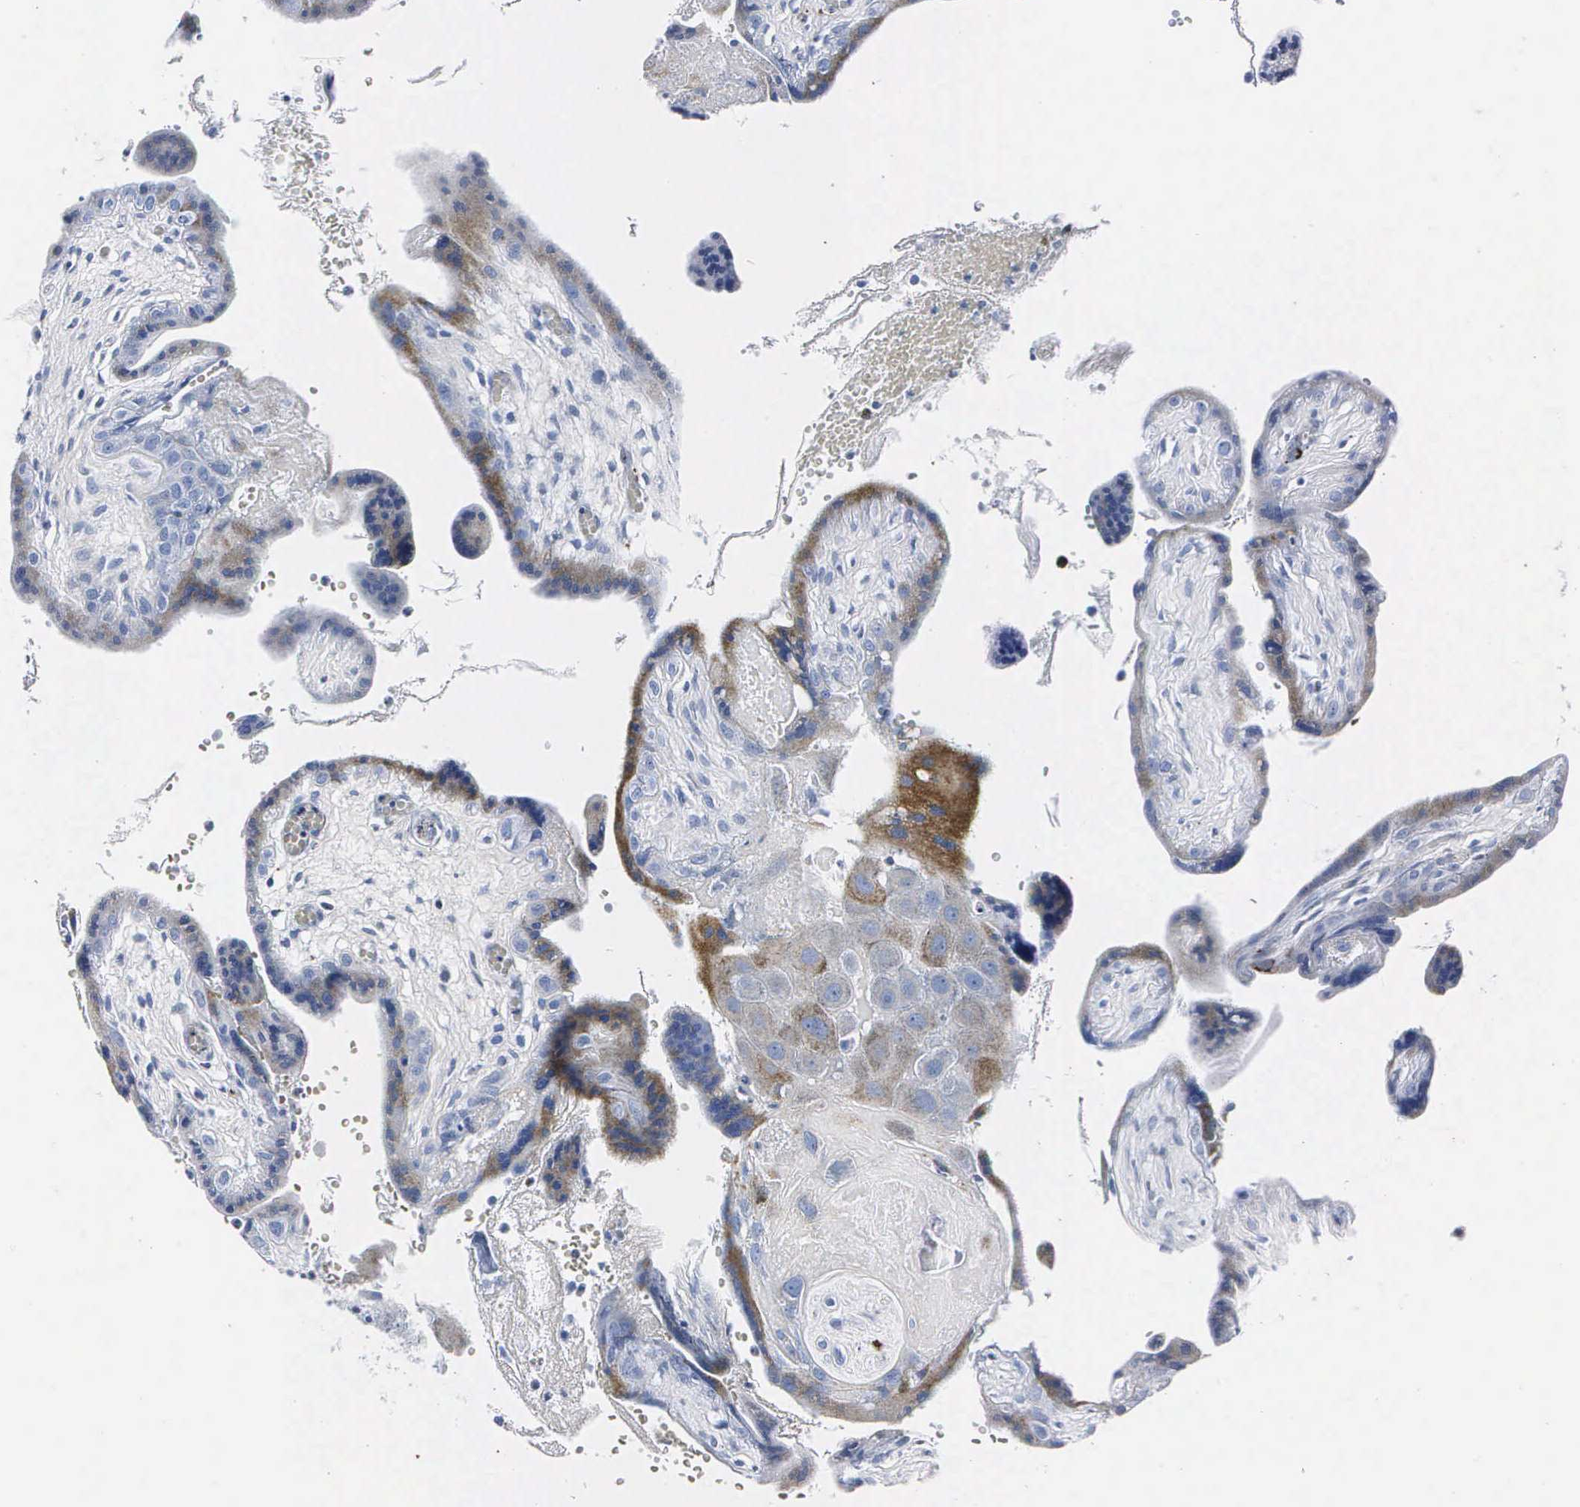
{"staining": {"intensity": "negative", "quantity": "none", "location": "none"}, "tissue": "placenta", "cell_type": "Decidual cells", "image_type": "normal", "snomed": [{"axis": "morphology", "description": "Normal tissue, NOS"}, {"axis": "topography", "description": "Placenta"}], "caption": "Human placenta stained for a protein using immunohistochemistry (IHC) exhibits no positivity in decidual cells.", "gene": "ENO2", "patient": {"sex": "female", "age": 24}}